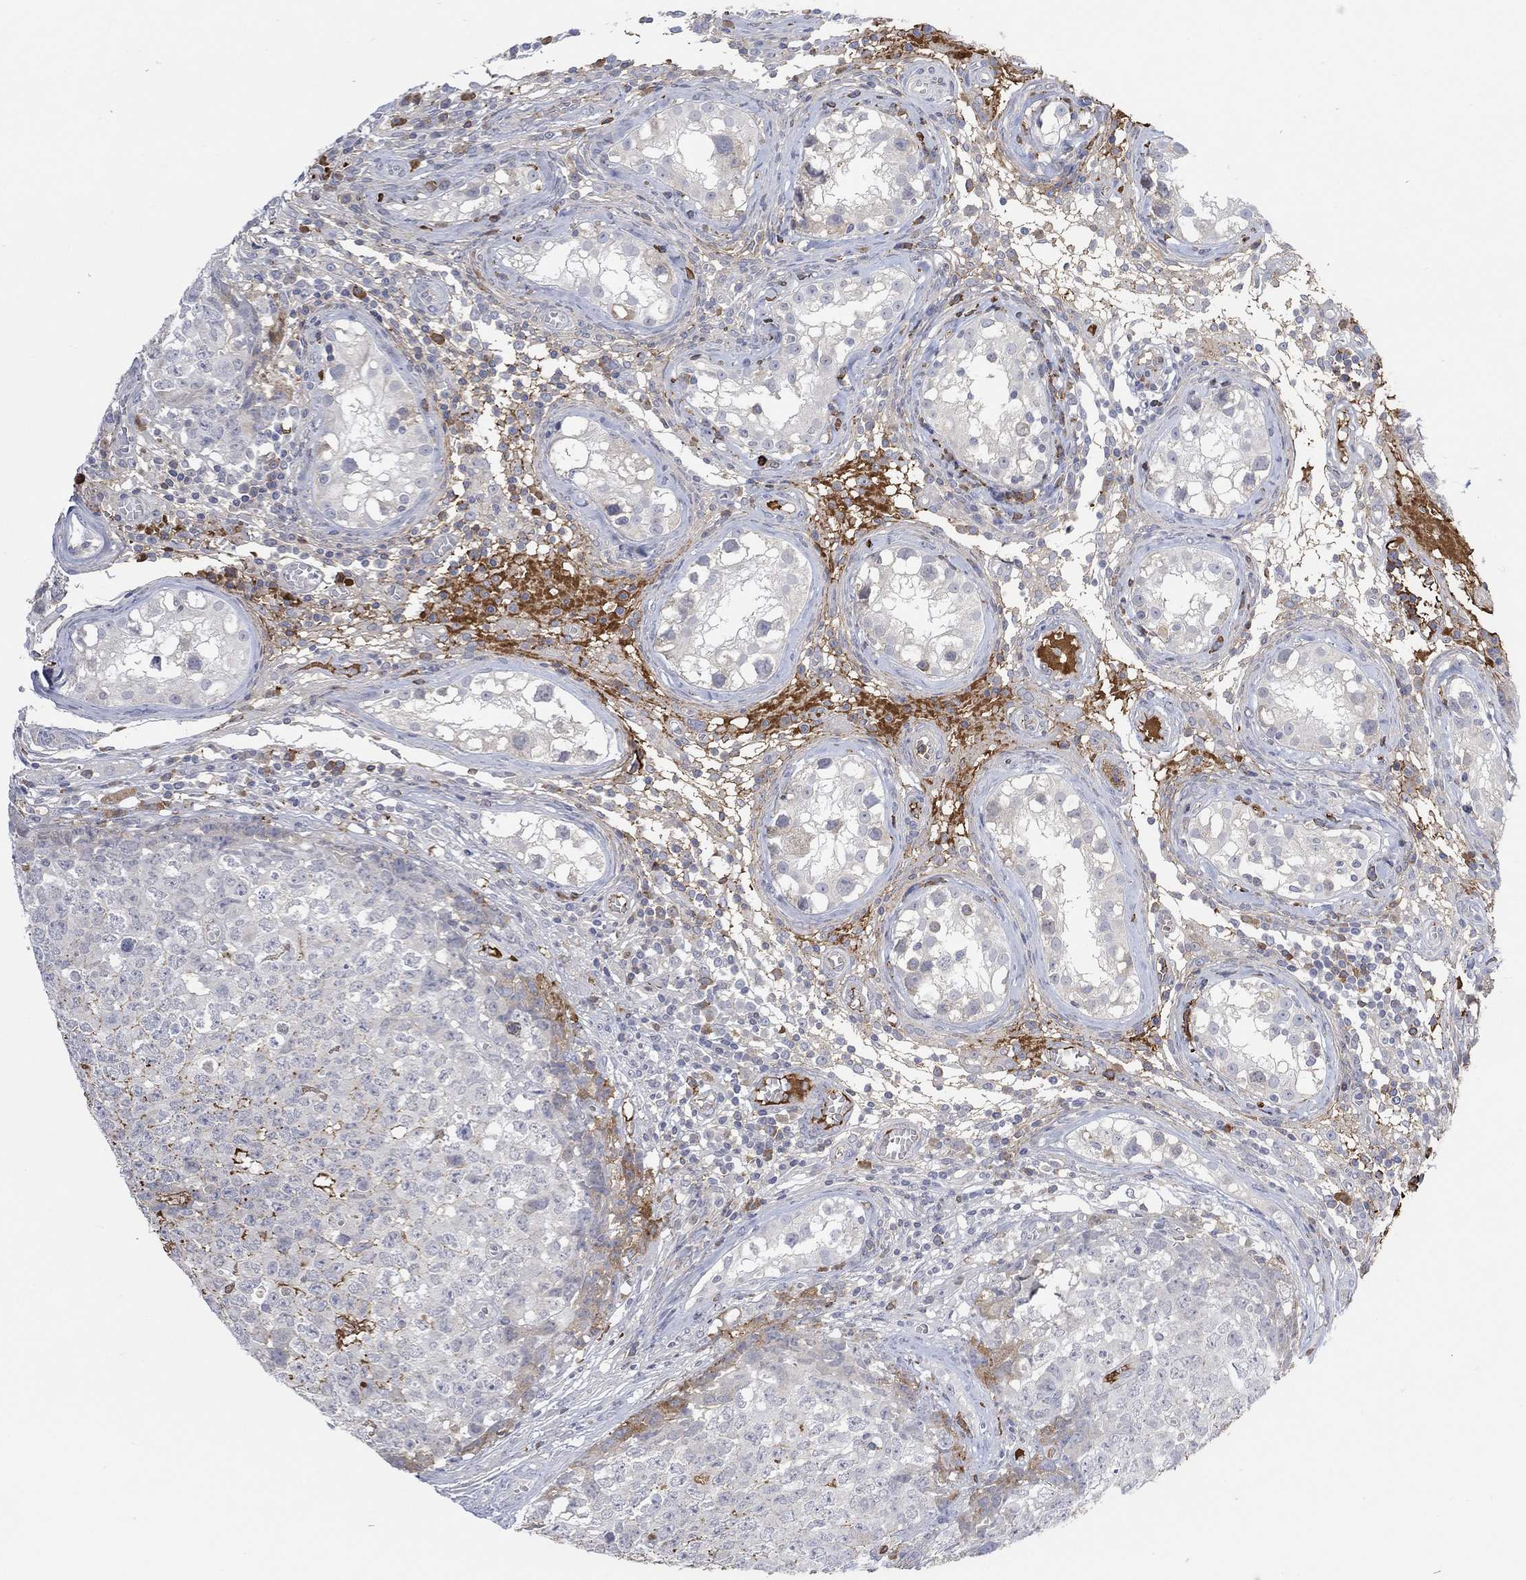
{"staining": {"intensity": "negative", "quantity": "none", "location": "none"}, "tissue": "testis cancer", "cell_type": "Tumor cells", "image_type": "cancer", "snomed": [{"axis": "morphology", "description": "Carcinoma, Embryonal, NOS"}, {"axis": "topography", "description": "Testis"}], "caption": "Immunohistochemistry micrograph of human testis cancer stained for a protein (brown), which demonstrates no staining in tumor cells.", "gene": "MSTN", "patient": {"sex": "male", "age": 23}}